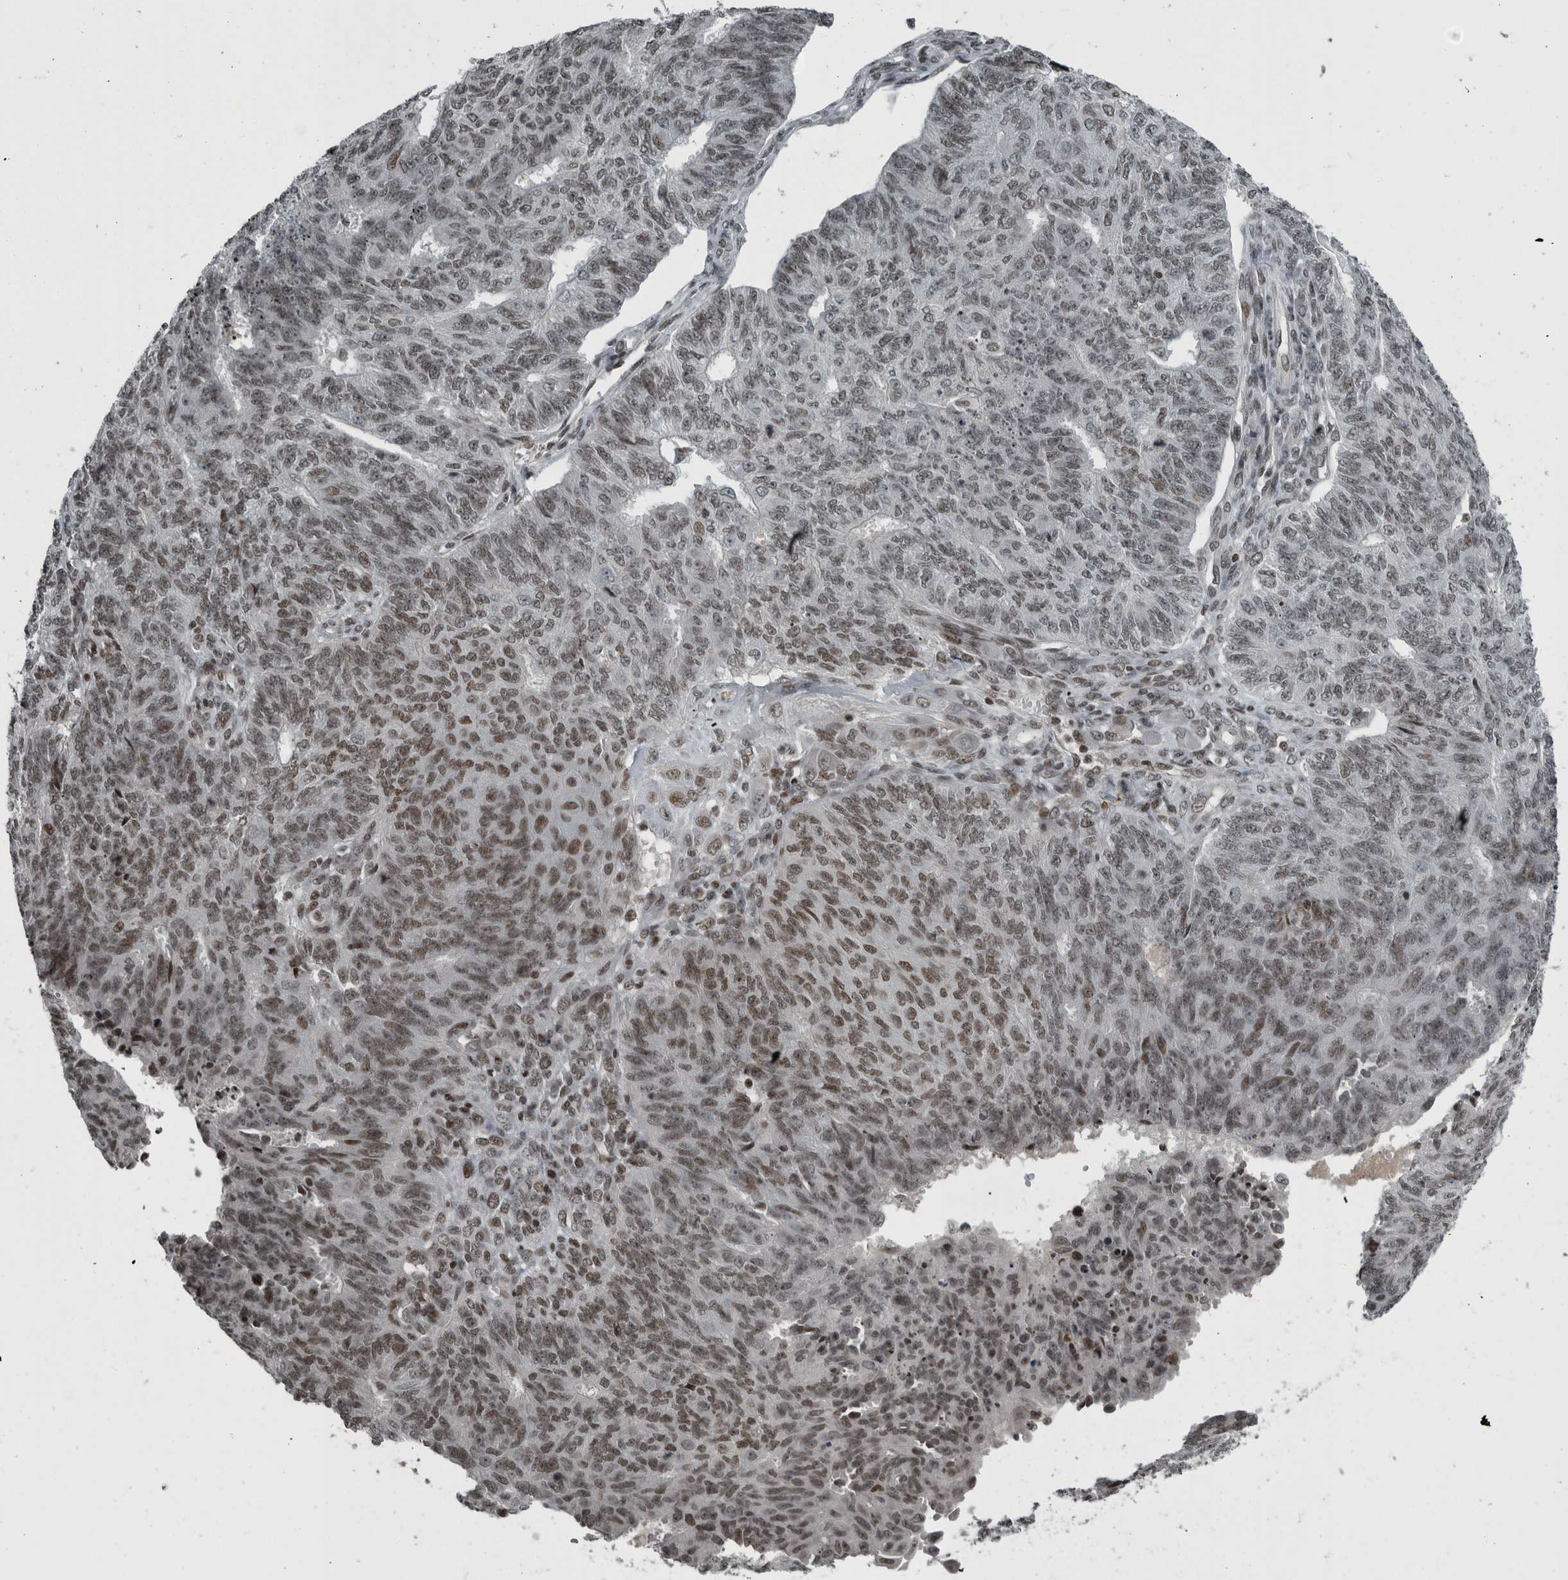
{"staining": {"intensity": "moderate", "quantity": ">75%", "location": "nuclear"}, "tissue": "endometrial cancer", "cell_type": "Tumor cells", "image_type": "cancer", "snomed": [{"axis": "morphology", "description": "Adenocarcinoma, NOS"}, {"axis": "topography", "description": "Endometrium"}], "caption": "Endometrial adenocarcinoma stained with a brown dye shows moderate nuclear positive expression in approximately >75% of tumor cells.", "gene": "UNC50", "patient": {"sex": "female", "age": 32}}